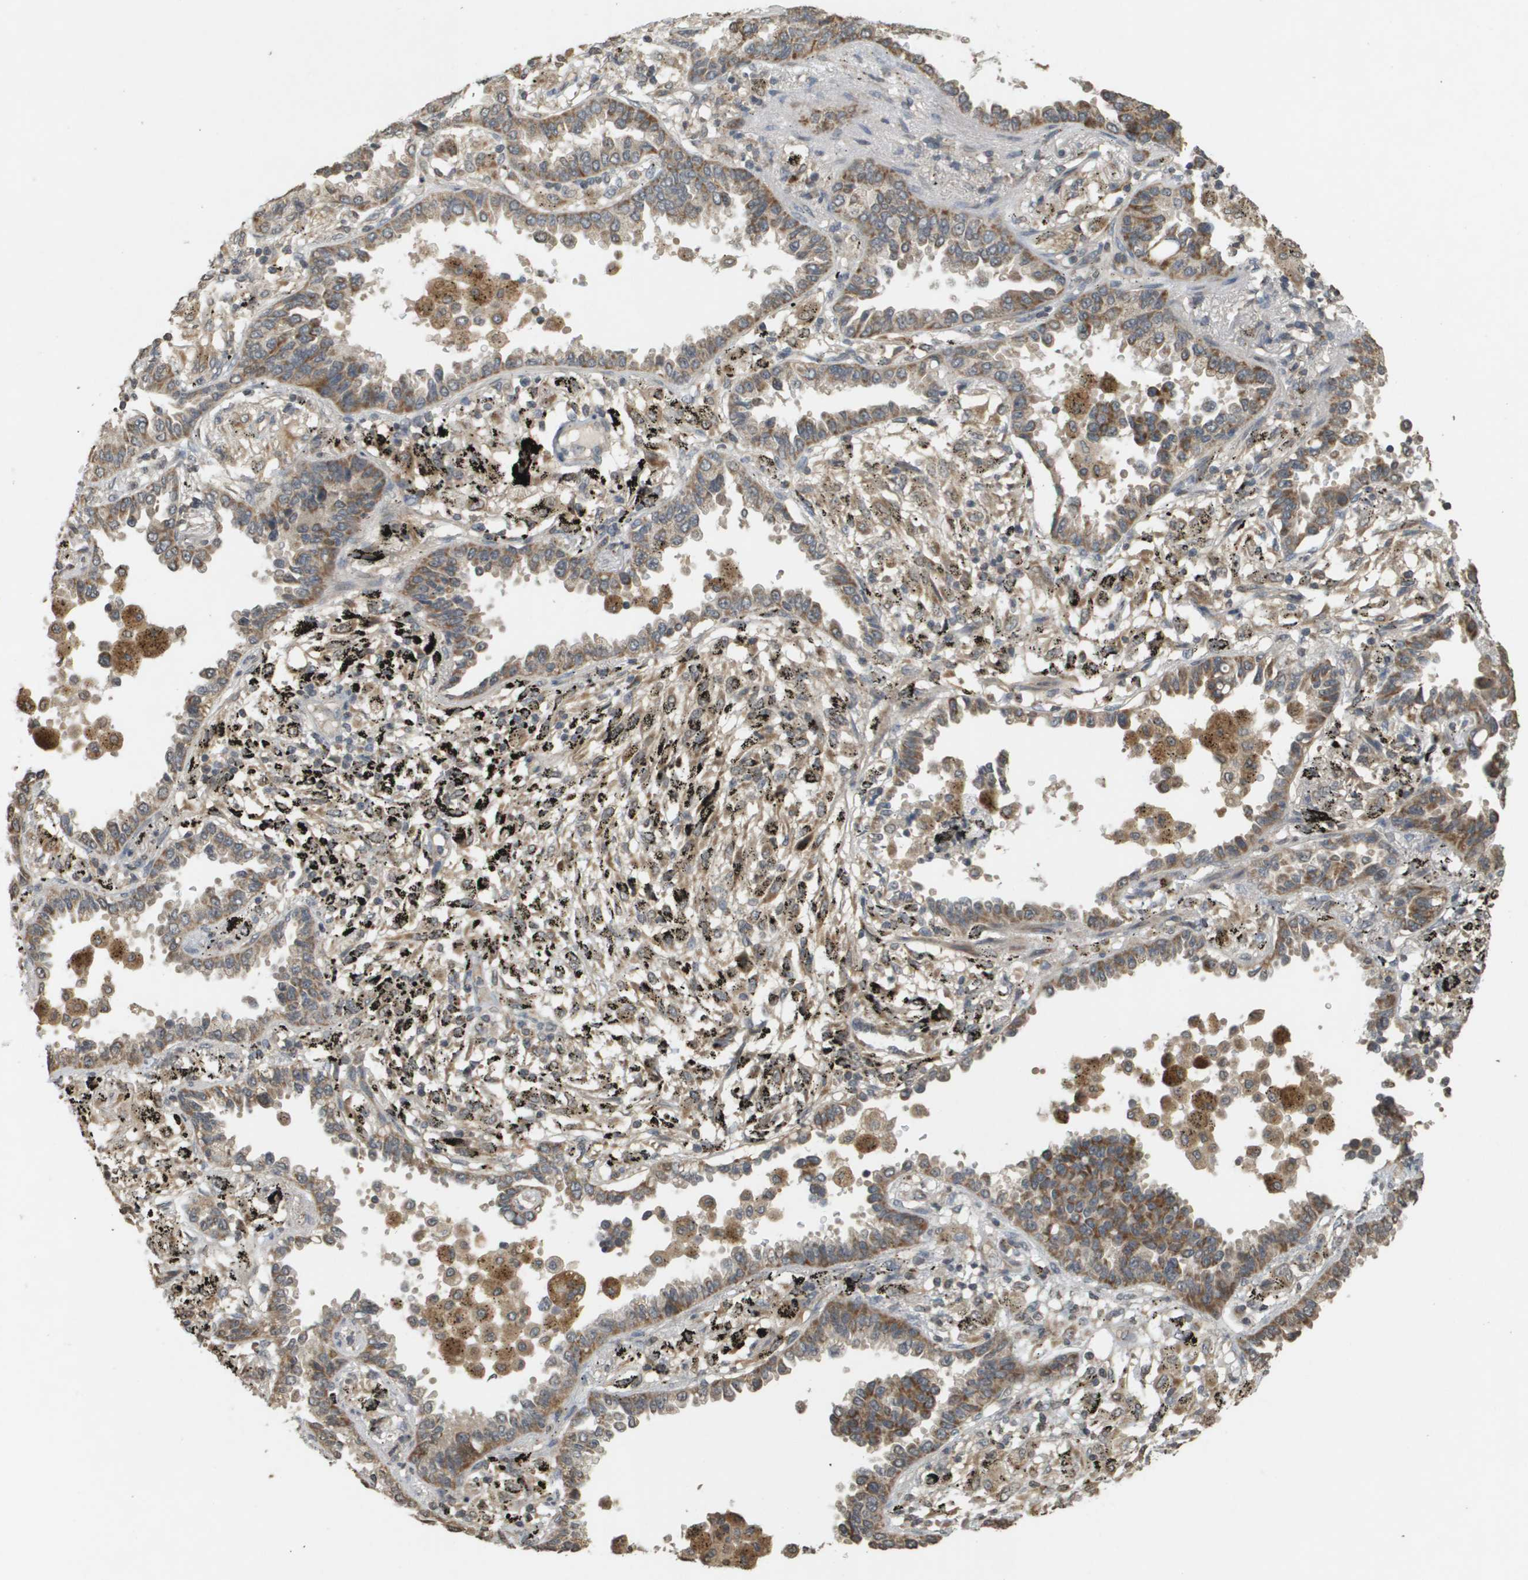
{"staining": {"intensity": "moderate", "quantity": ">75%", "location": "cytoplasmic/membranous"}, "tissue": "lung cancer", "cell_type": "Tumor cells", "image_type": "cancer", "snomed": [{"axis": "morphology", "description": "Normal tissue, NOS"}, {"axis": "morphology", "description": "Adenocarcinoma, NOS"}, {"axis": "topography", "description": "Lung"}], "caption": "Adenocarcinoma (lung) stained with a brown dye reveals moderate cytoplasmic/membranous positive staining in about >75% of tumor cells.", "gene": "RAB21", "patient": {"sex": "male", "age": 59}}